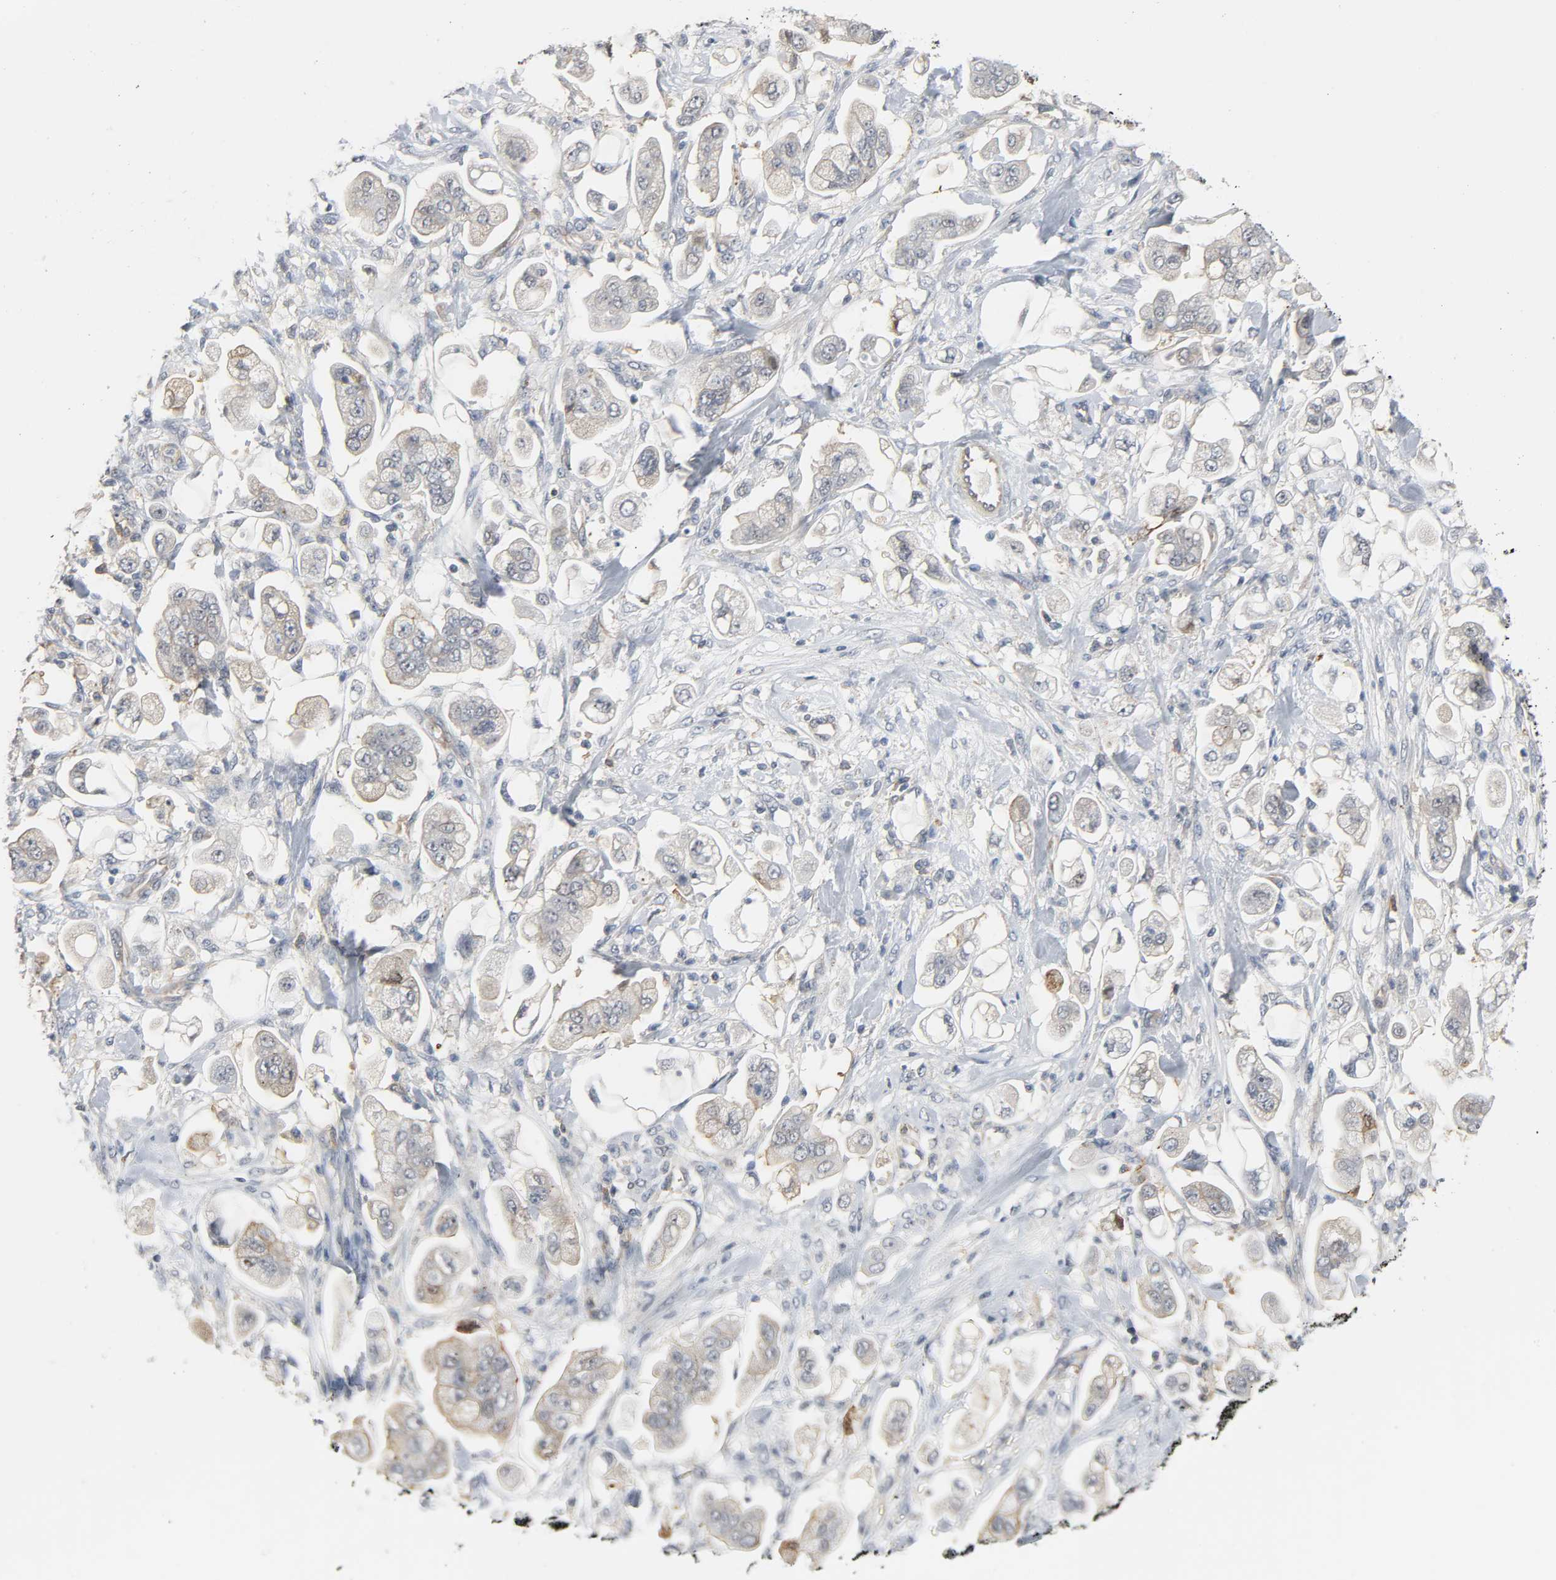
{"staining": {"intensity": "weak", "quantity": "<25%", "location": "cytoplasmic/membranous"}, "tissue": "stomach cancer", "cell_type": "Tumor cells", "image_type": "cancer", "snomed": [{"axis": "morphology", "description": "Adenocarcinoma, NOS"}, {"axis": "topography", "description": "Stomach"}], "caption": "Protein analysis of stomach cancer exhibits no significant staining in tumor cells. (Brightfield microscopy of DAB immunohistochemistry at high magnification).", "gene": "CD4", "patient": {"sex": "male", "age": 62}}